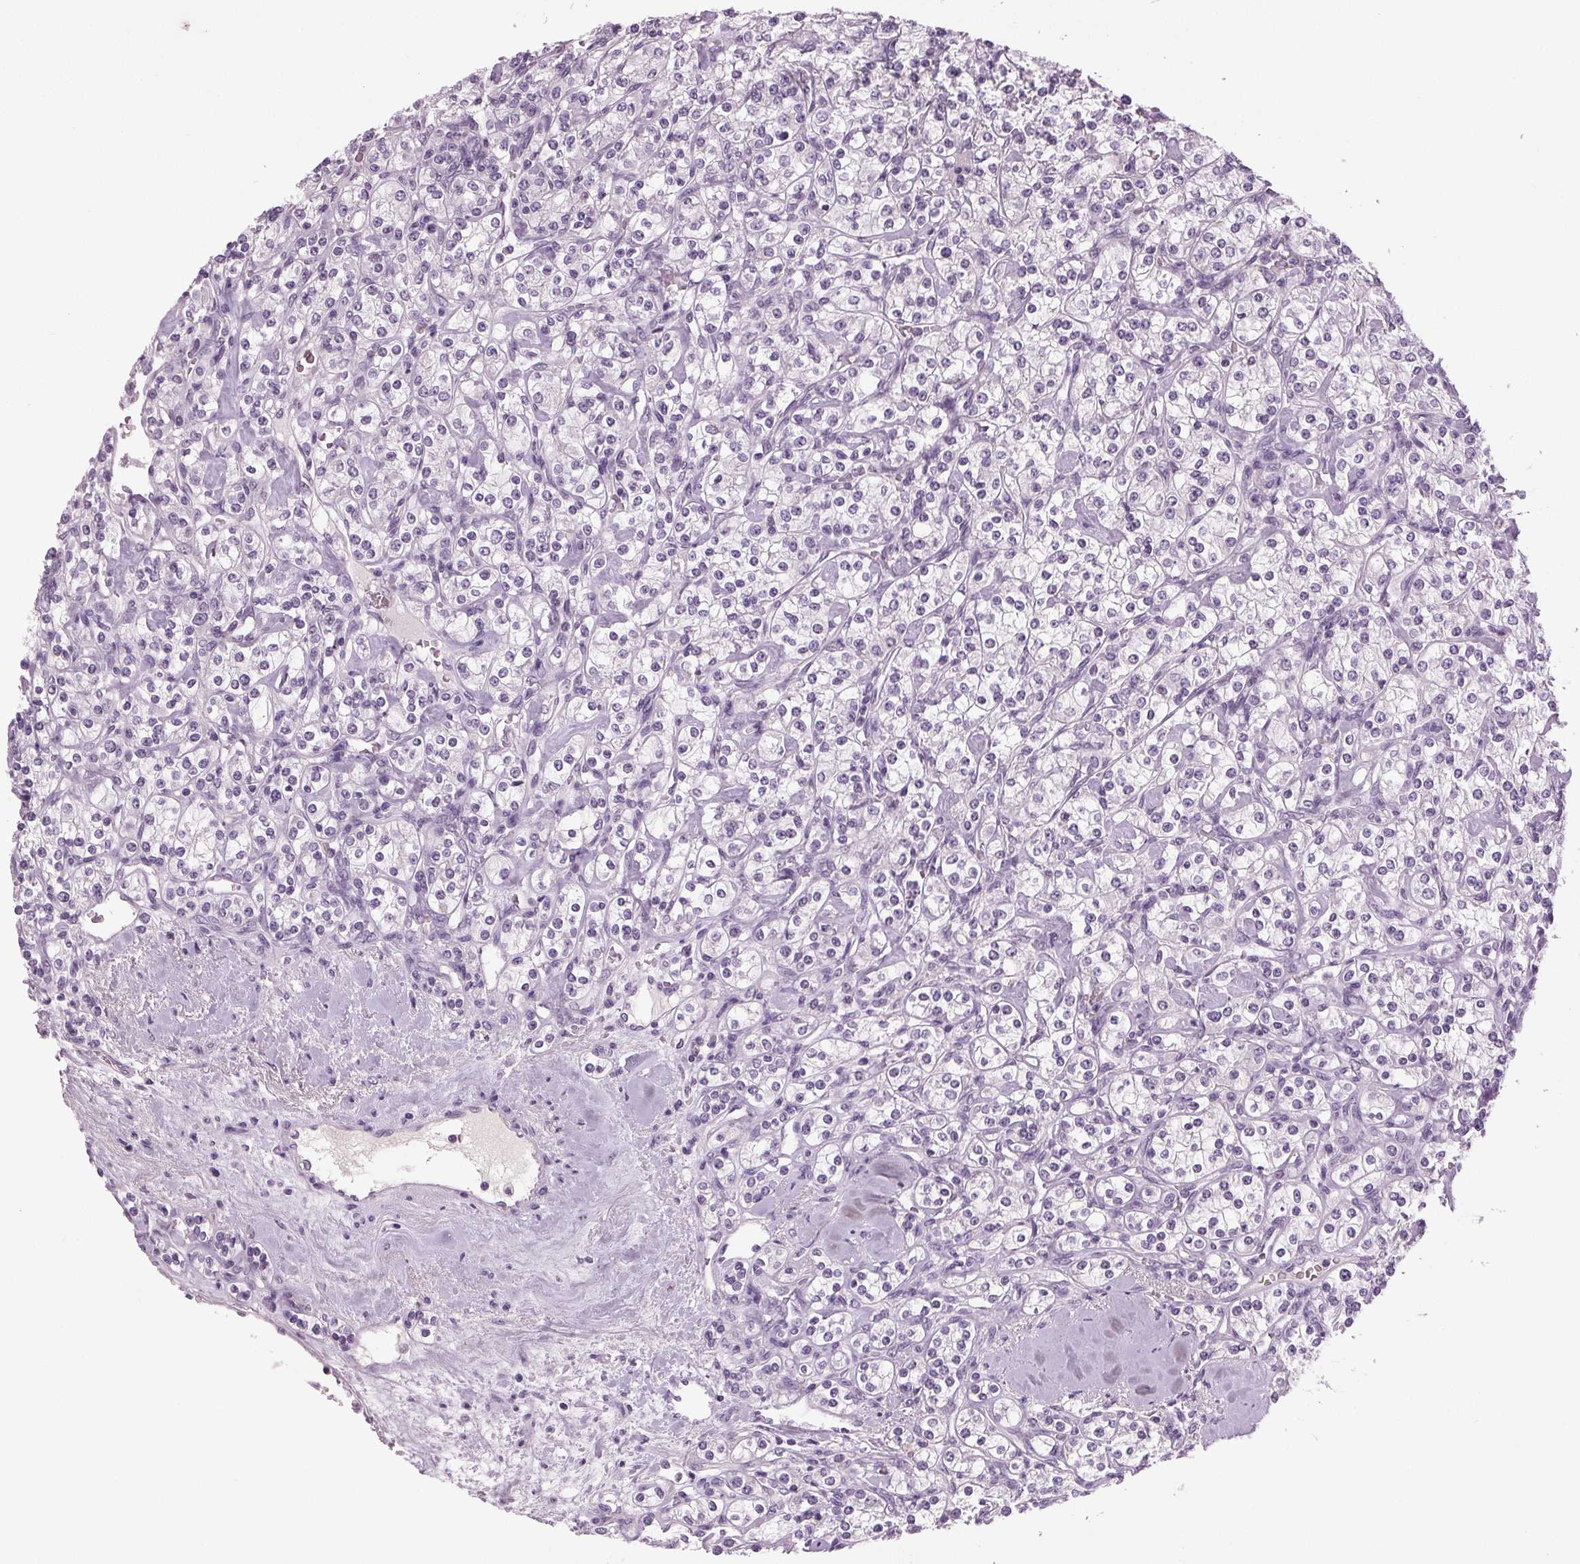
{"staining": {"intensity": "negative", "quantity": "none", "location": "none"}, "tissue": "renal cancer", "cell_type": "Tumor cells", "image_type": "cancer", "snomed": [{"axis": "morphology", "description": "Adenocarcinoma, NOS"}, {"axis": "topography", "description": "Kidney"}], "caption": "An image of human renal cancer (adenocarcinoma) is negative for staining in tumor cells. (Brightfield microscopy of DAB immunohistochemistry at high magnification).", "gene": "DNAH12", "patient": {"sex": "male", "age": 77}}